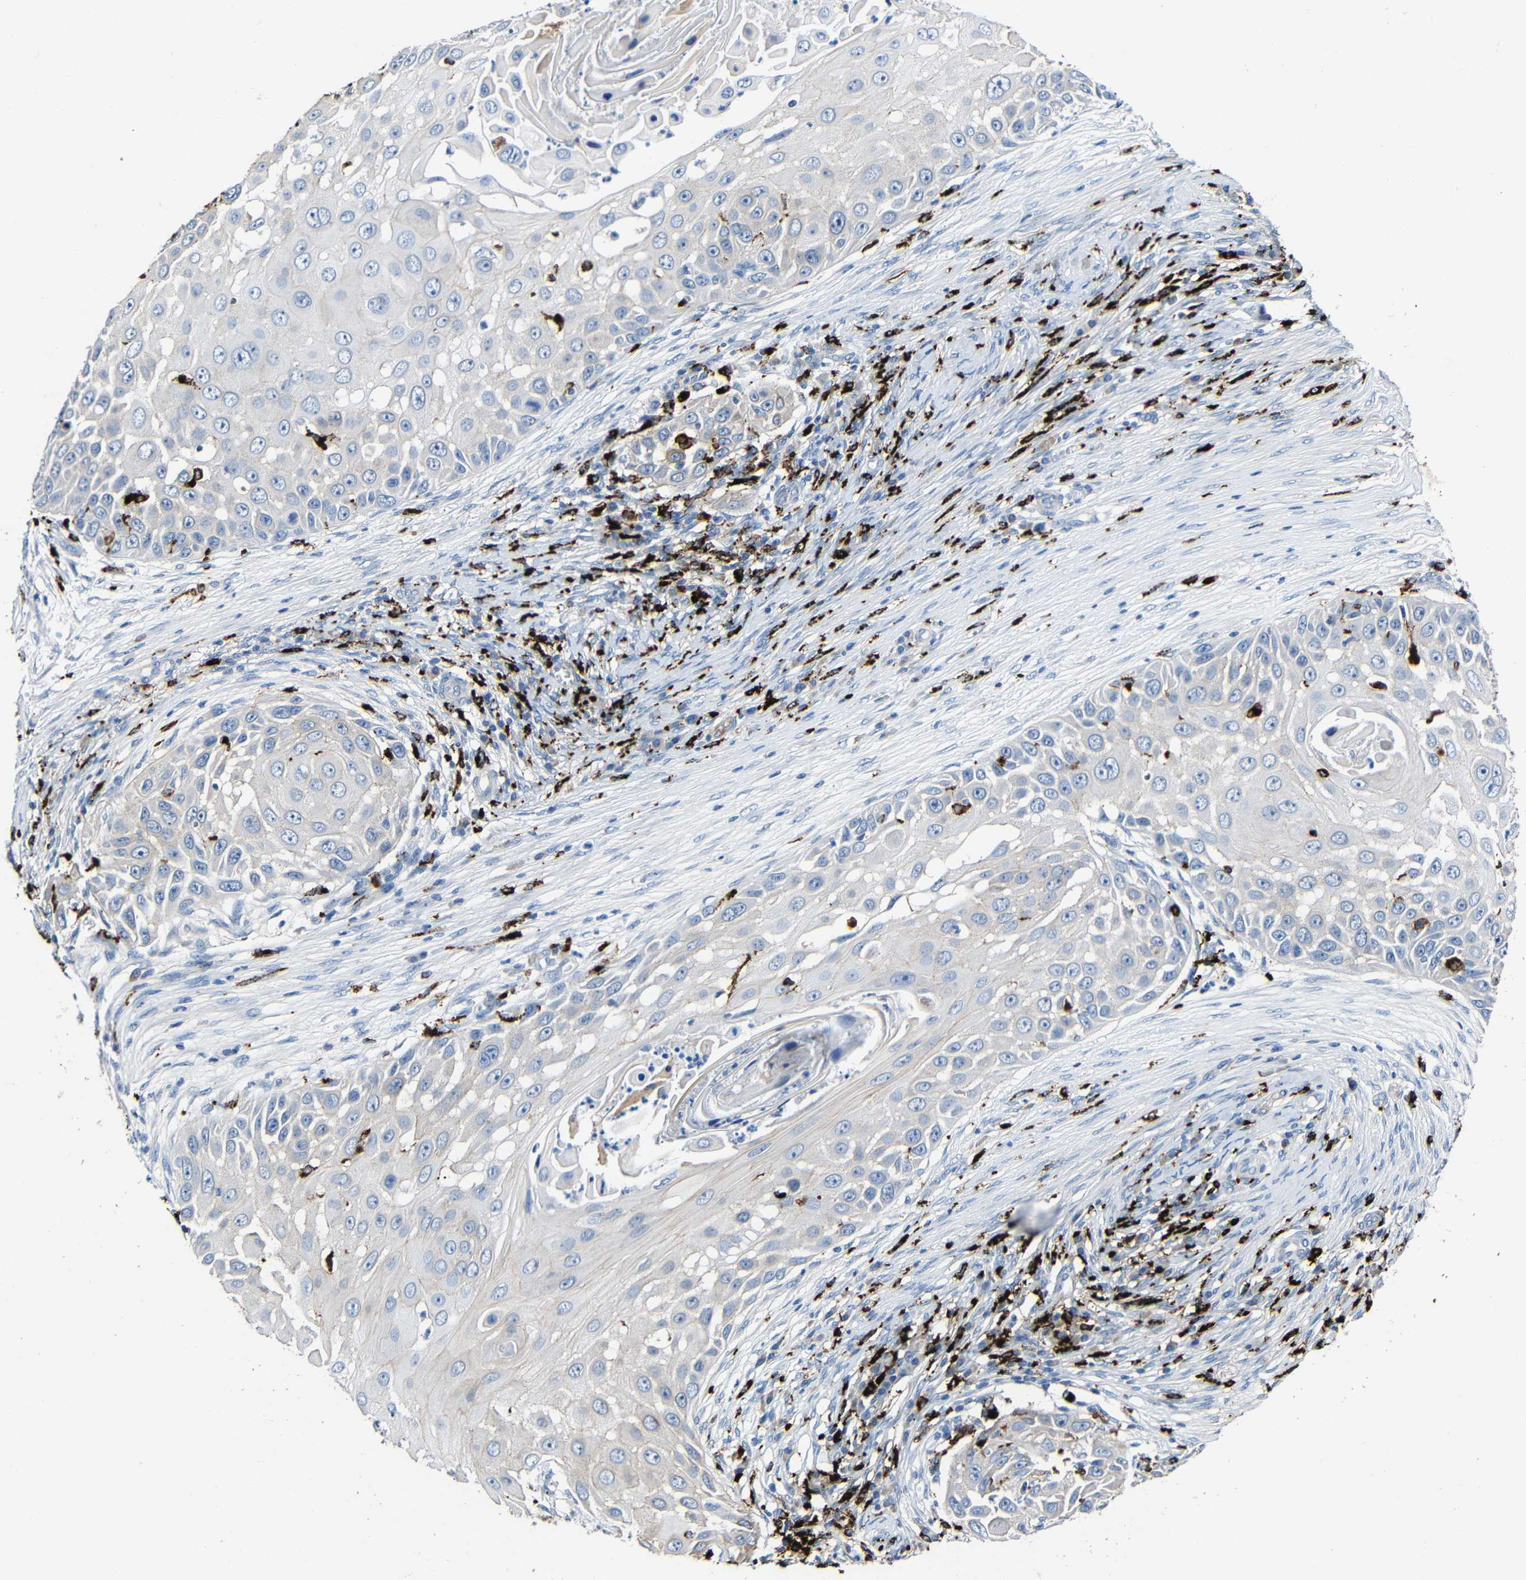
{"staining": {"intensity": "weak", "quantity": ">75%", "location": "cytoplasmic/membranous"}, "tissue": "skin cancer", "cell_type": "Tumor cells", "image_type": "cancer", "snomed": [{"axis": "morphology", "description": "Squamous cell carcinoma, NOS"}, {"axis": "topography", "description": "Skin"}], "caption": "Human skin cancer stained with a protein marker displays weak staining in tumor cells.", "gene": "HLA-DMA", "patient": {"sex": "female", "age": 44}}